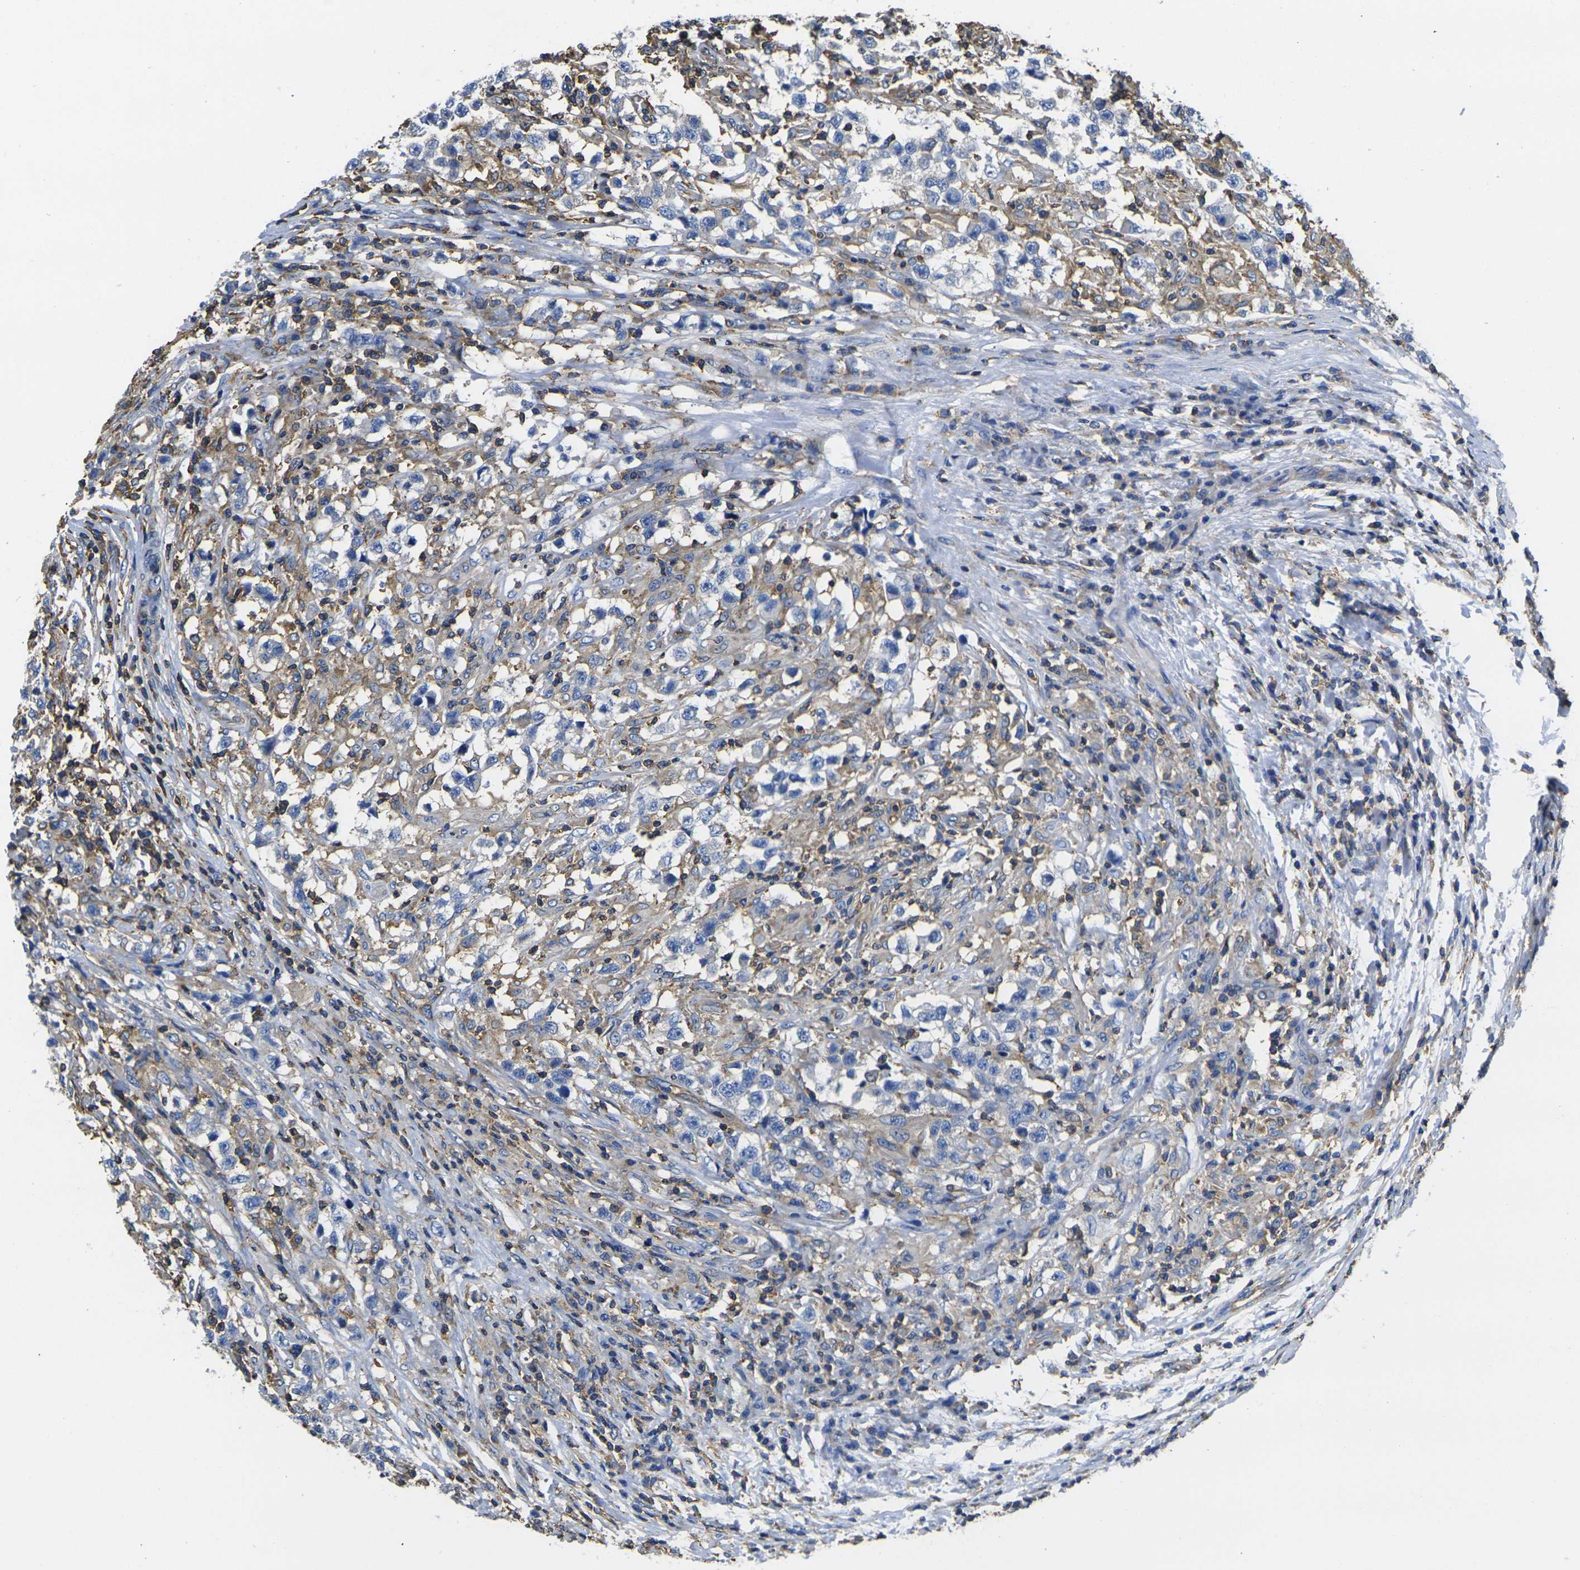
{"staining": {"intensity": "negative", "quantity": "none", "location": "none"}, "tissue": "testis cancer", "cell_type": "Tumor cells", "image_type": "cancer", "snomed": [{"axis": "morphology", "description": "Carcinoma, Embryonal, NOS"}, {"axis": "topography", "description": "Testis"}], "caption": "An immunohistochemistry micrograph of testis embryonal carcinoma is shown. There is no staining in tumor cells of testis embryonal carcinoma.", "gene": "FAM110D", "patient": {"sex": "male", "age": 21}}